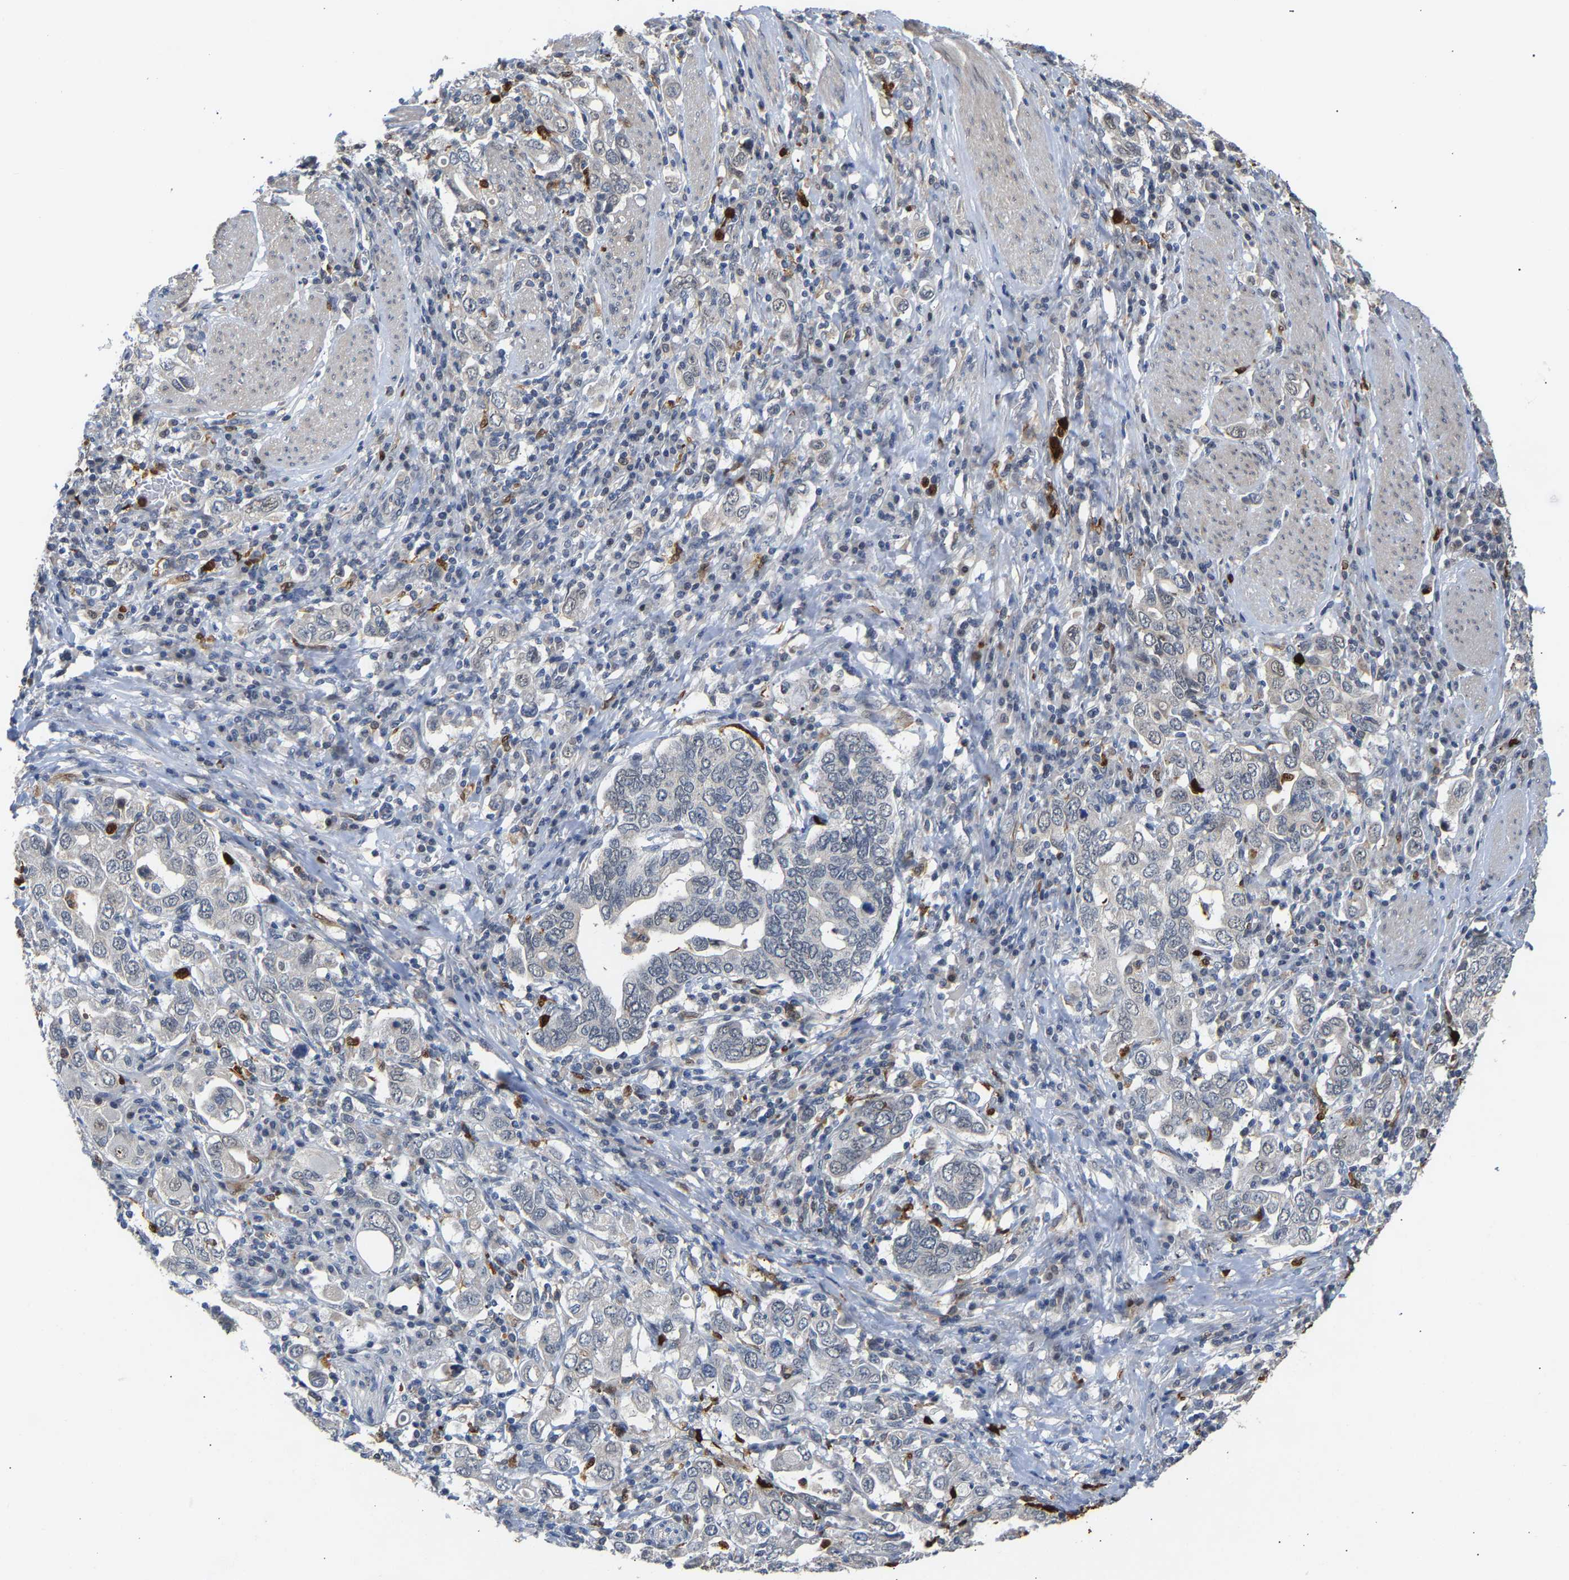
{"staining": {"intensity": "negative", "quantity": "none", "location": "none"}, "tissue": "stomach cancer", "cell_type": "Tumor cells", "image_type": "cancer", "snomed": [{"axis": "morphology", "description": "Adenocarcinoma, NOS"}, {"axis": "topography", "description": "Stomach, upper"}], "caption": "Tumor cells are negative for brown protein staining in stomach cancer (adenocarcinoma).", "gene": "TDRD7", "patient": {"sex": "male", "age": 62}}